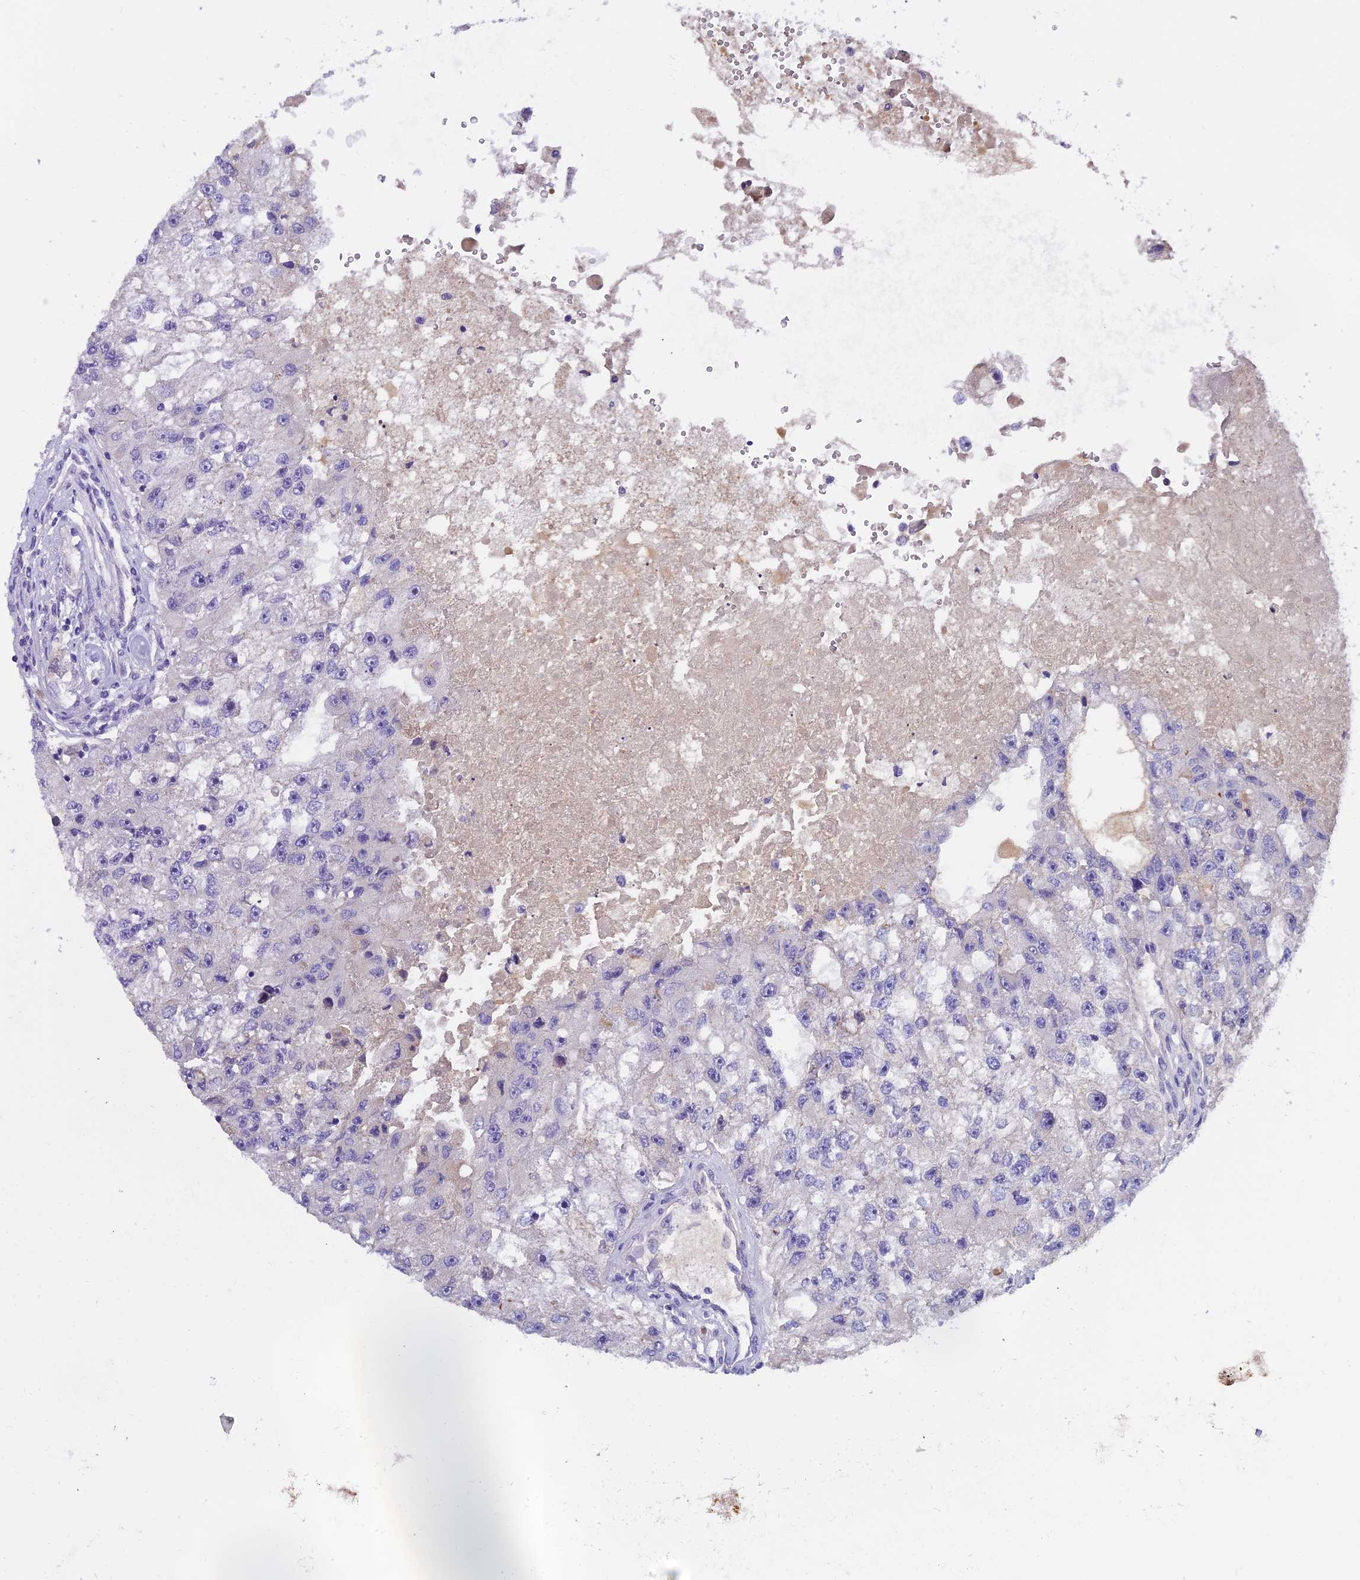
{"staining": {"intensity": "negative", "quantity": "none", "location": "none"}, "tissue": "renal cancer", "cell_type": "Tumor cells", "image_type": "cancer", "snomed": [{"axis": "morphology", "description": "Adenocarcinoma, NOS"}, {"axis": "topography", "description": "Kidney"}], "caption": "Tumor cells are negative for protein expression in human renal cancer.", "gene": "CCDC32", "patient": {"sex": "male", "age": 63}}